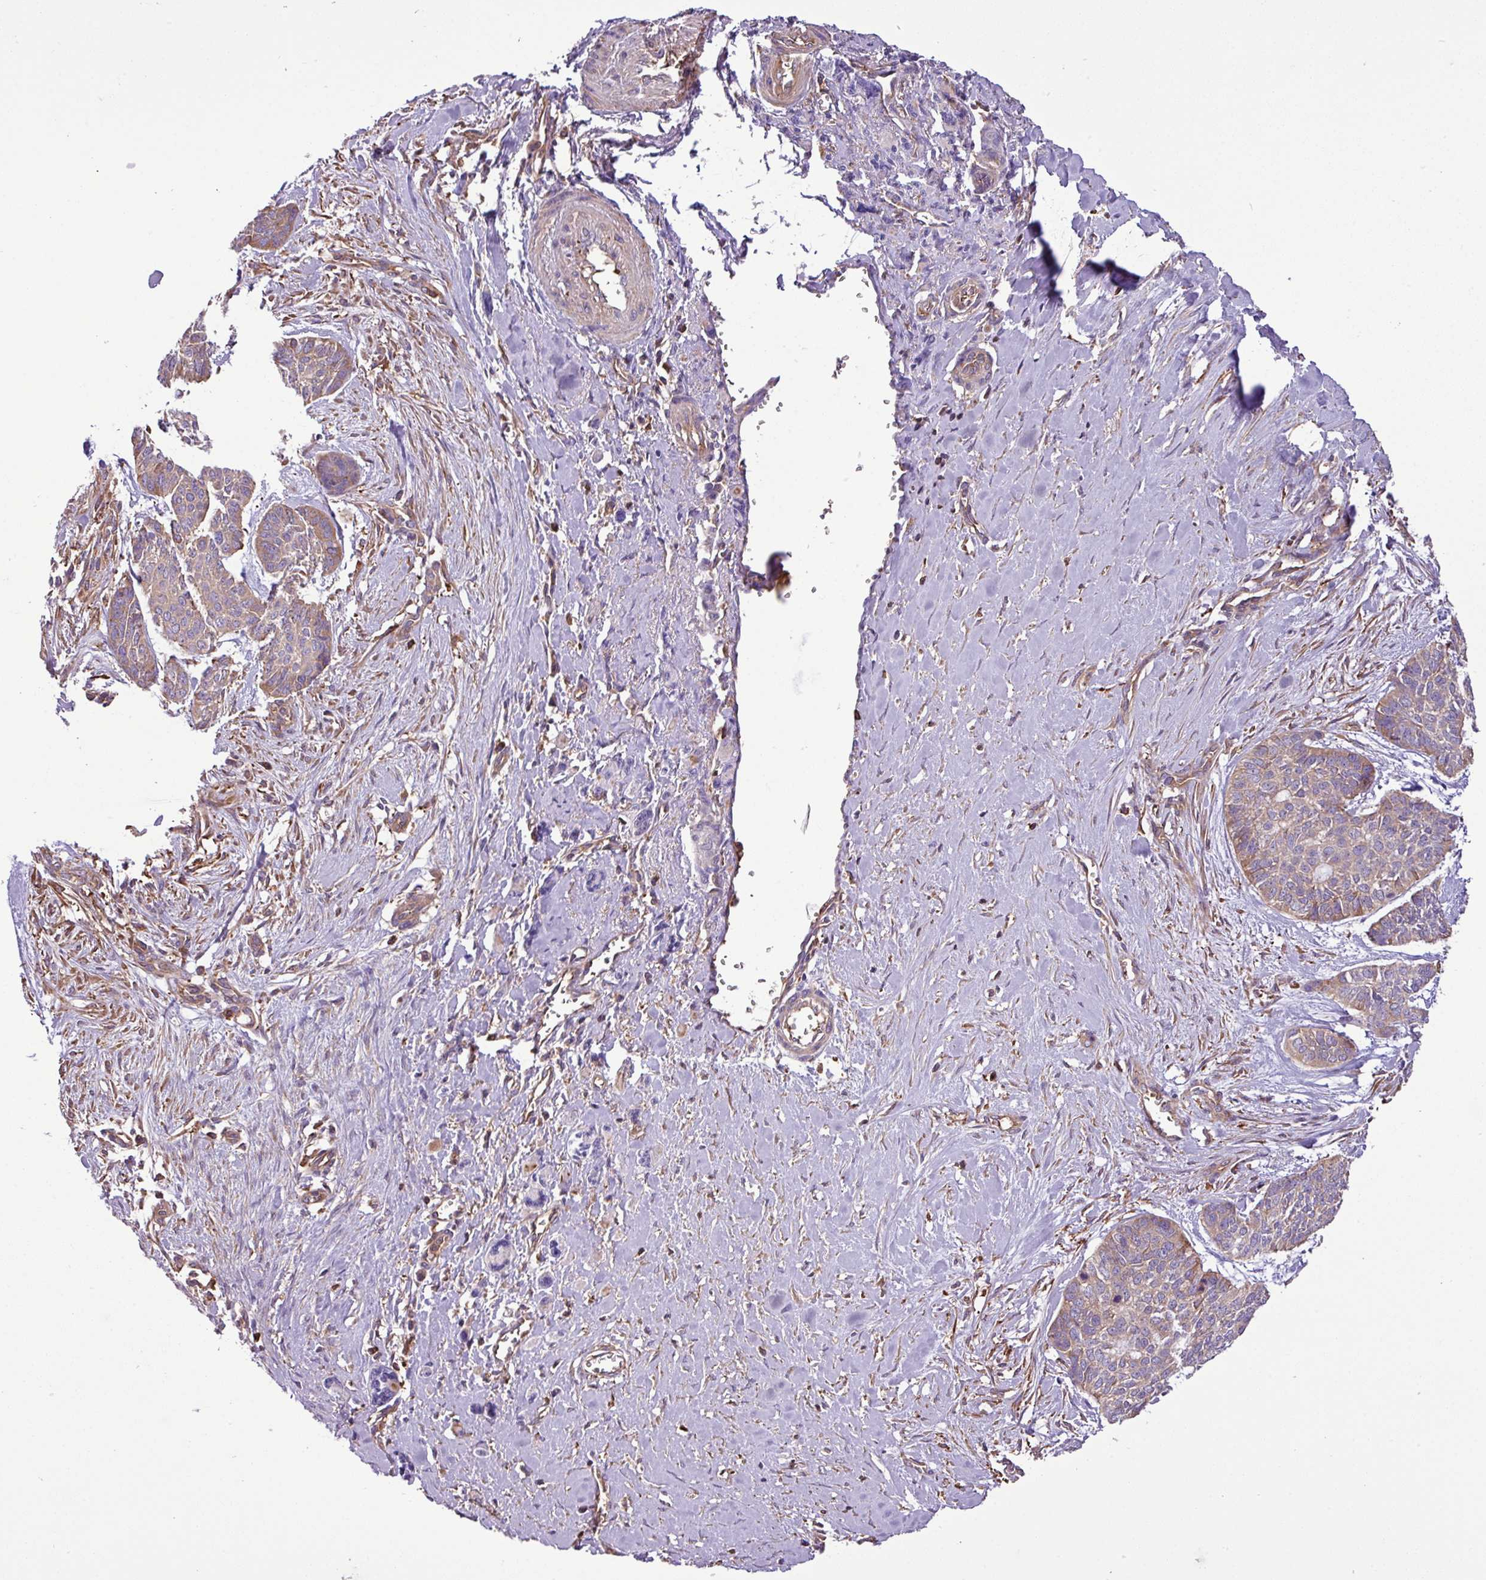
{"staining": {"intensity": "moderate", "quantity": ">75%", "location": "cytoplasmic/membranous"}, "tissue": "skin cancer", "cell_type": "Tumor cells", "image_type": "cancer", "snomed": [{"axis": "morphology", "description": "Basal cell carcinoma"}, {"axis": "topography", "description": "Skin"}], "caption": "Skin cancer (basal cell carcinoma) stained for a protein displays moderate cytoplasmic/membranous positivity in tumor cells. (Stains: DAB in brown, nuclei in blue, Microscopy: brightfield microscopy at high magnification).", "gene": "PGAP6", "patient": {"sex": "female", "age": 64}}